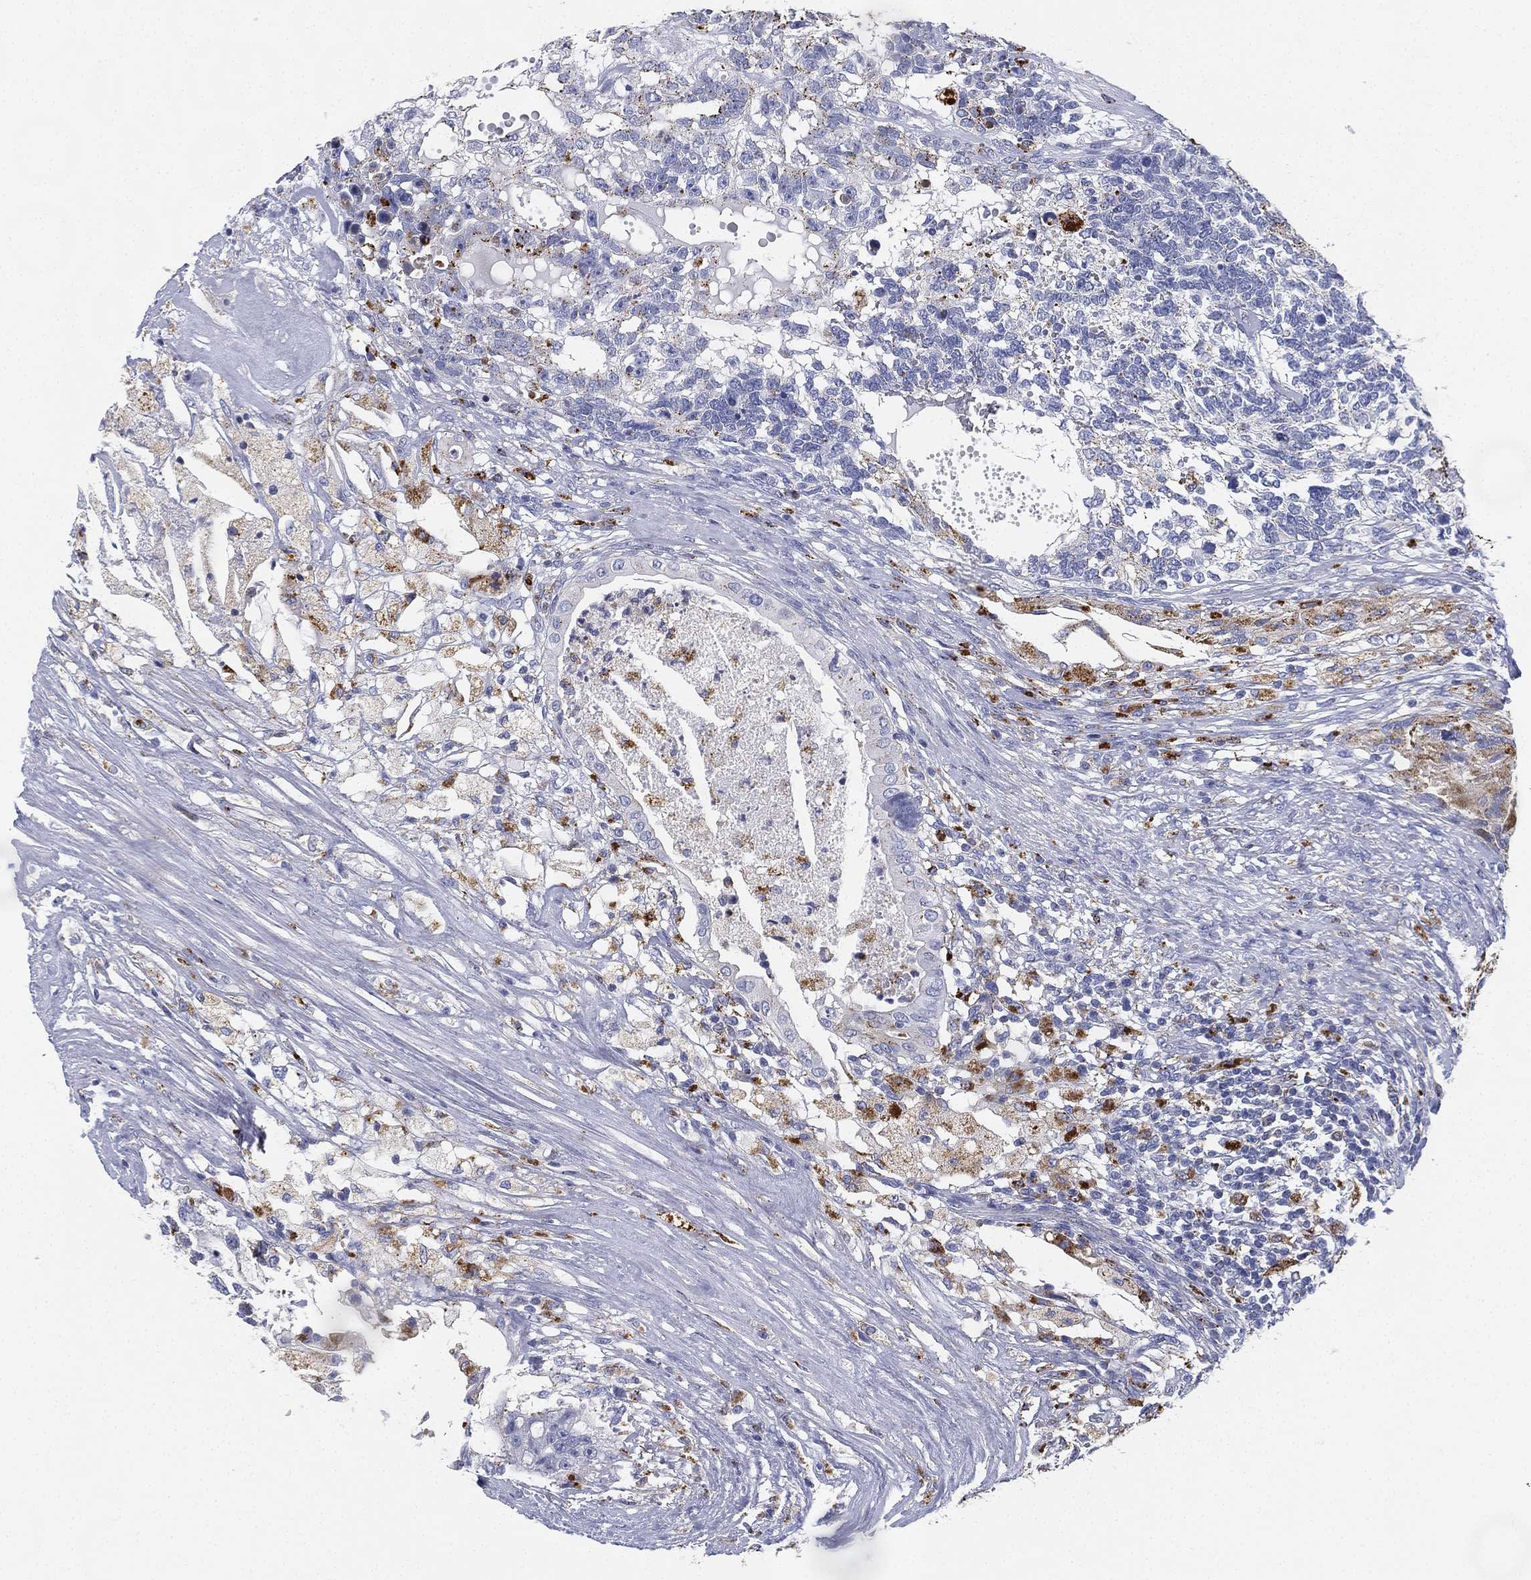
{"staining": {"intensity": "weak", "quantity": "<25%", "location": "cytoplasmic/membranous"}, "tissue": "testis cancer", "cell_type": "Tumor cells", "image_type": "cancer", "snomed": [{"axis": "morphology", "description": "Seminoma, NOS"}, {"axis": "morphology", "description": "Carcinoma, Embryonal, NOS"}, {"axis": "topography", "description": "Testis"}], "caption": "Human embryonal carcinoma (testis) stained for a protein using IHC demonstrates no positivity in tumor cells.", "gene": "NPC2", "patient": {"sex": "male", "age": 41}}